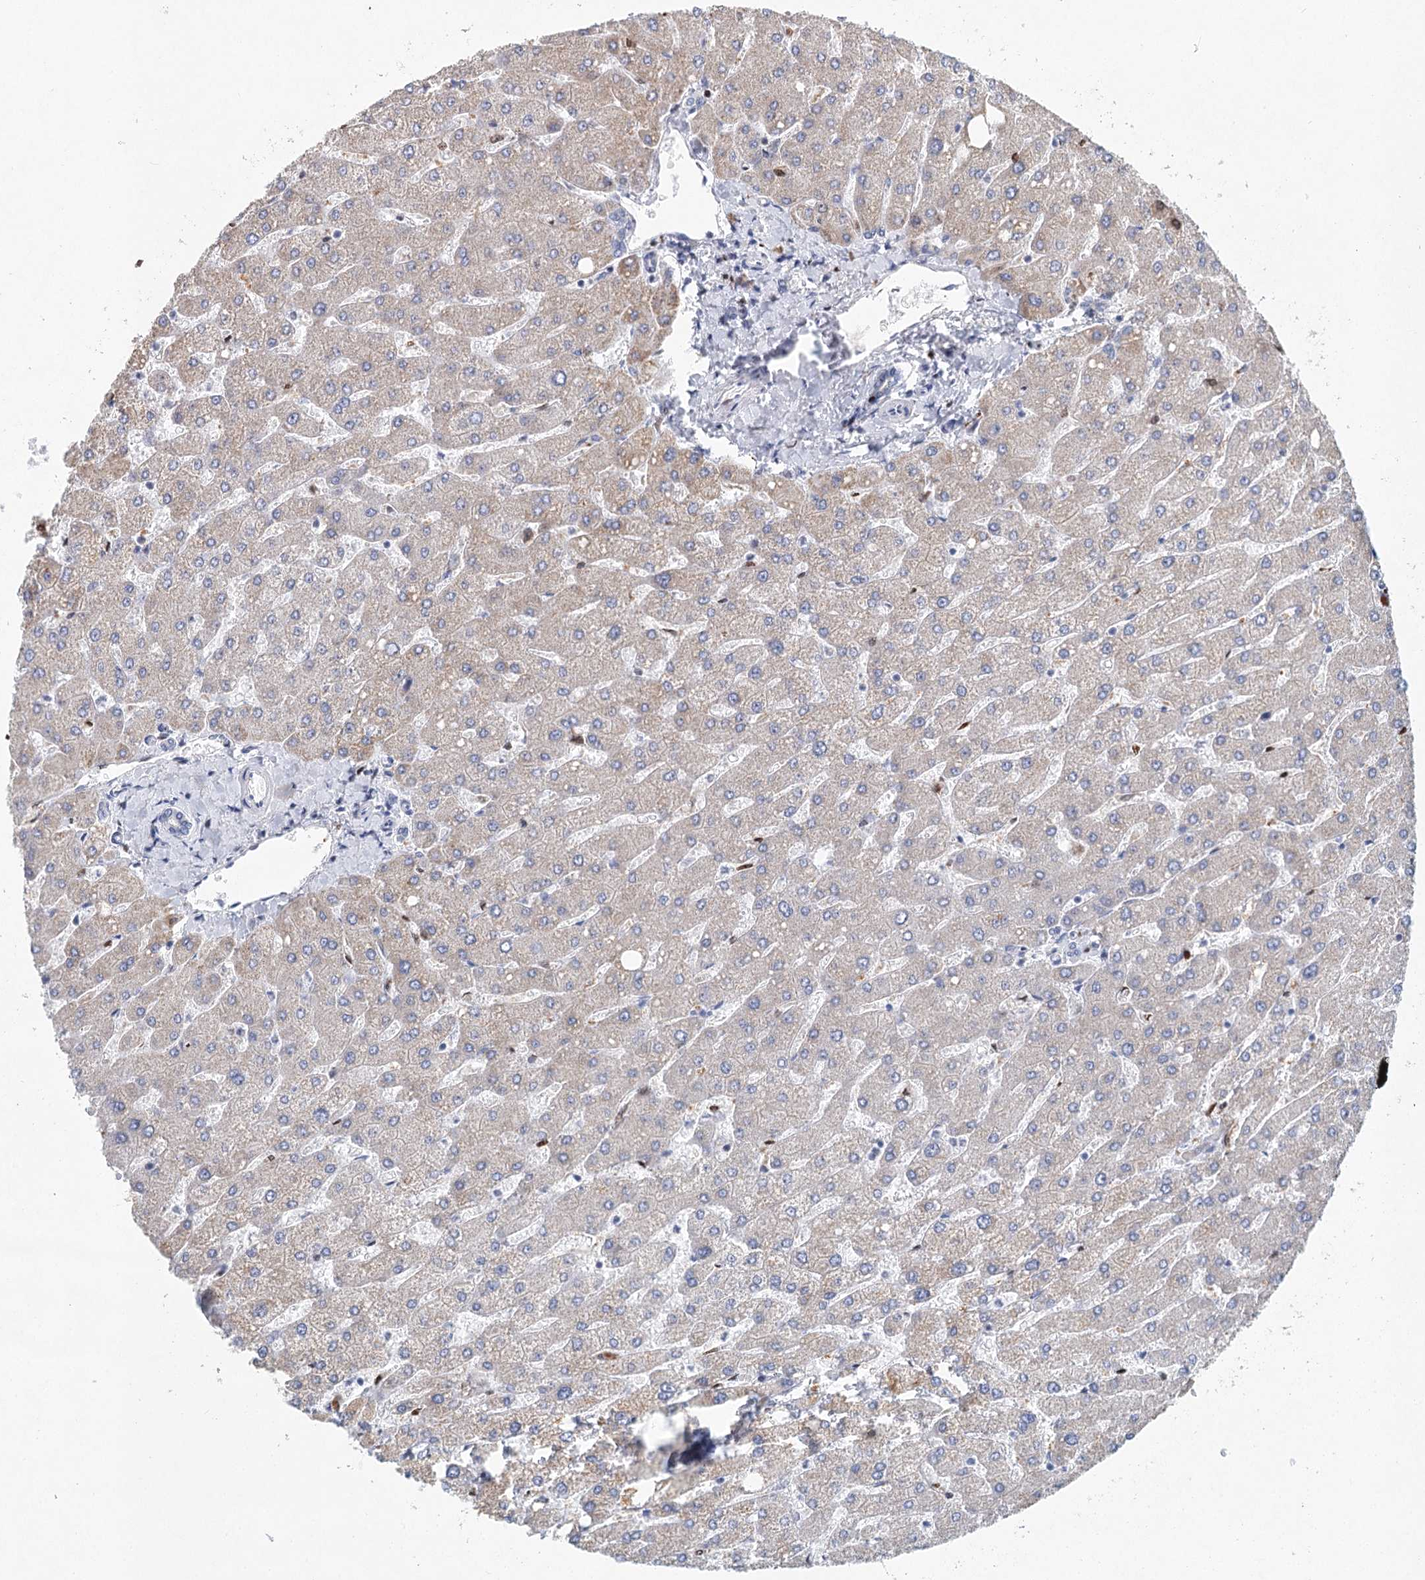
{"staining": {"intensity": "negative", "quantity": "none", "location": "none"}, "tissue": "liver", "cell_type": "Cholangiocytes", "image_type": "normal", "snomed": [{"axis": "morphology", "description": "Normal tissue, NOS"}, {"axis": "topography", "description": "Liver"}], "caption": "Immunohistochemical staining of benign liver displays no significant staining in cholangiocytes.", "gene": "XPO6", "patient": {"sex": "male", "age": 55}}